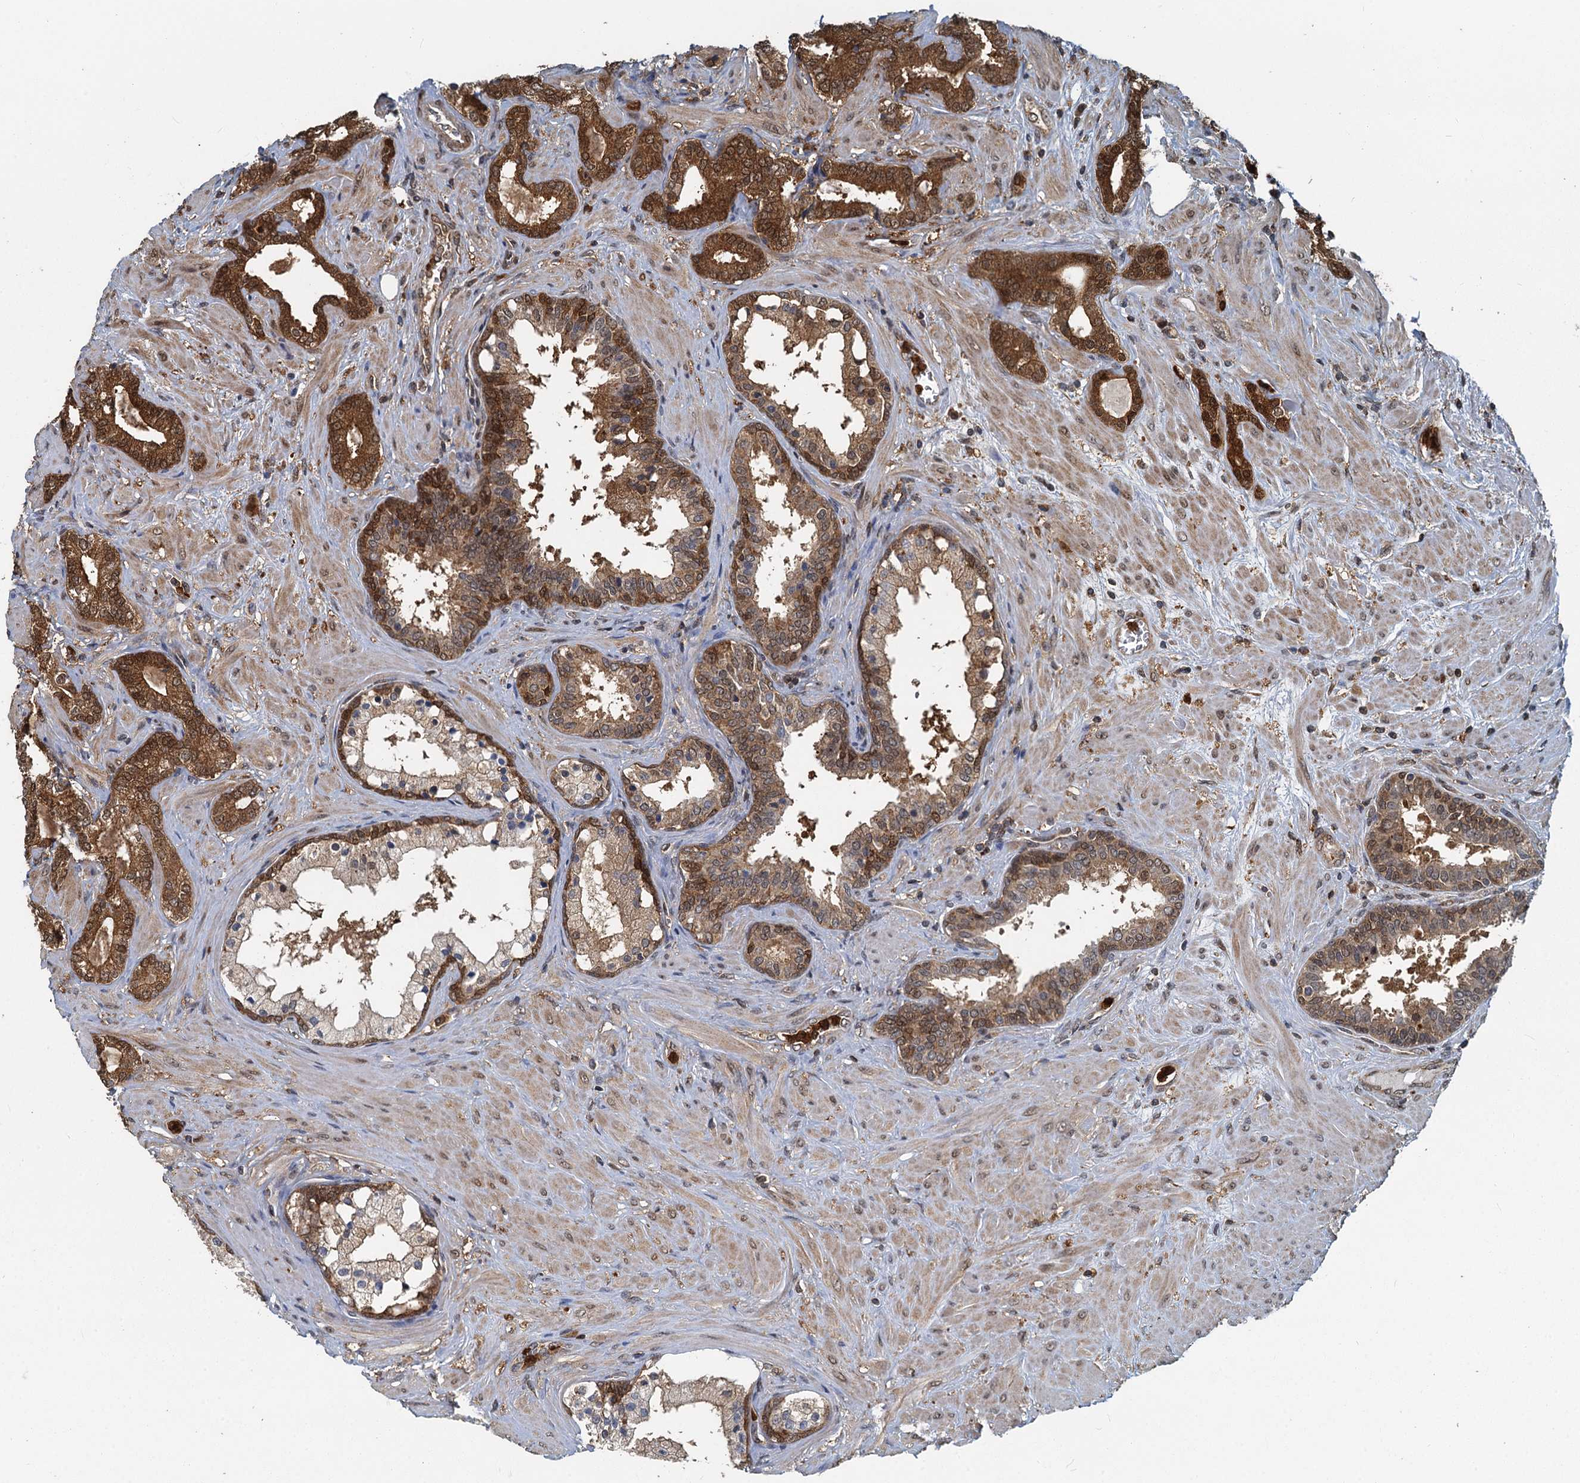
{"staining": {"intensity": "strong", "quantity": ">75%", "location": "cytoplasmic/membranous"}, "tissue": "prostate cancer", "cell_type": "Tumor cells", "image_type": "cancer", "snomed": [{"axis": "morphology", "description": "Adenocarcinoma, High grade"}, {"axis": "topography", "description": "Prostate"}], "caption": "The immunohistochemical stain labels strong cytoplasmic/membranous positivity in tumor cells of adenocarcinoma (high-grade) (prostate) tissue.", "gene": "GPI", "patient": {"sex": "male", "age": 64}}